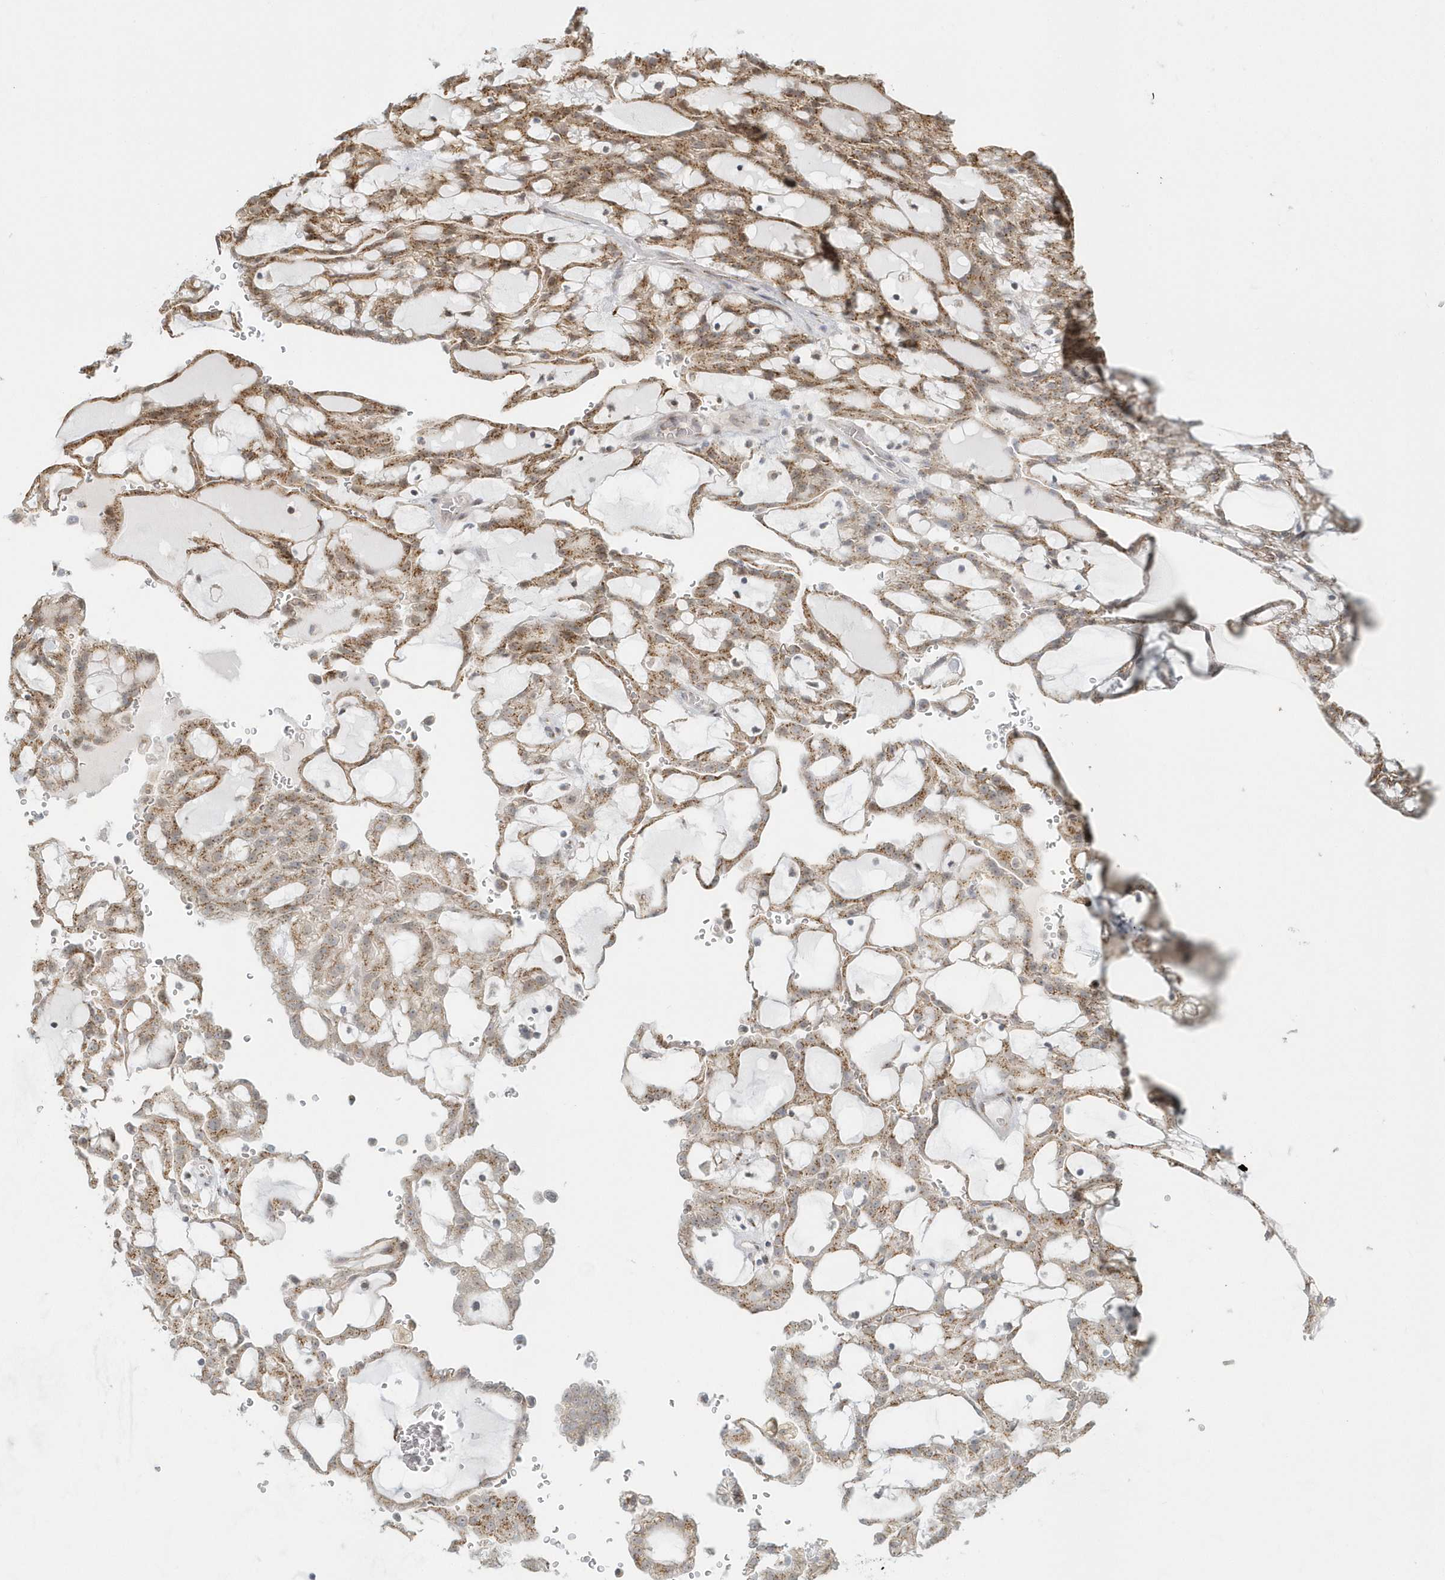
{"staining": {"intensity": "moderate", "quantity": ">75%", "location": "cytoplasmic/membranous"}, "tissue": "renal cancer", "cell_type": "Tumor cells", "image_type": "cancer", "snomed": [{"axis": "morphology", "description": "Adenocarcinoma, NOS"}, {"axis": "topography", "description": "Kidney"}], "caption": "Protein staining of renal adenocarcinoma tissue exhibits moderate cytoplasmic/membranous staining in approximately >75% of tumor cells.", "gene": "DHFR", "patient": {"sex": "male", "age": 63}}